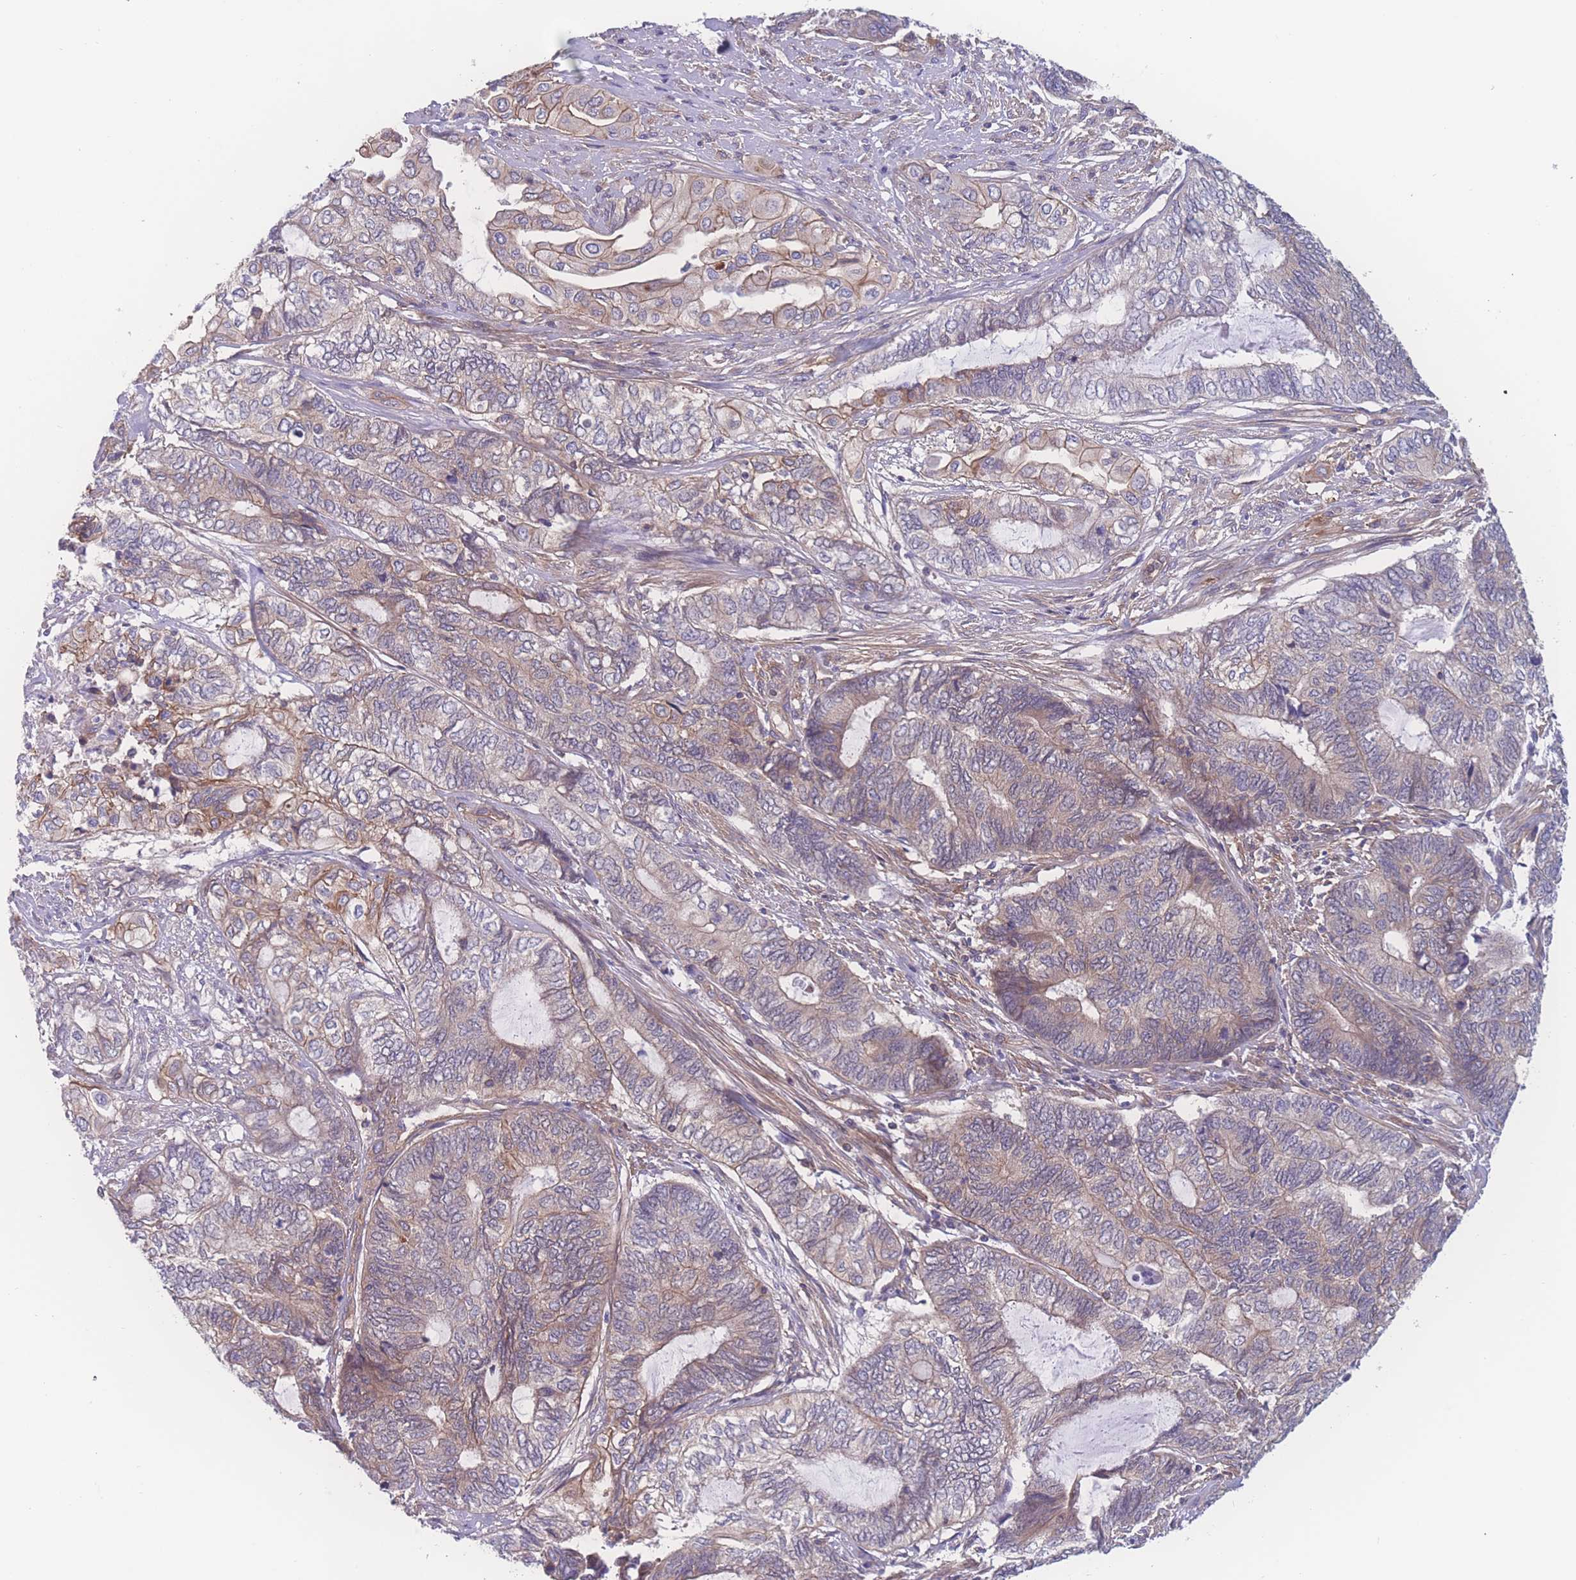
{"staining": {"intensity": "moderate", "quantity": "25%-75%", "location": "cytoplasmic/membranous"}, "tissue": "endometrial cancer", "cell_type": "Tumor cells", "image_type": "cancer", "snomed": [{"axis": "morphology", "description": "Adenocarcinoma, NOS"}, {"axis": "topography", "description": "Uterus"}, {"axis": "topography", "description": "Endometrium"}], "caption": "Moderate cytoplasmic/membranous staining is identified in about 25%-75% of tumor cells in endometrial cancer.", "gene": "CFAP97", "patient": {"sex": "female", "age": 70}}